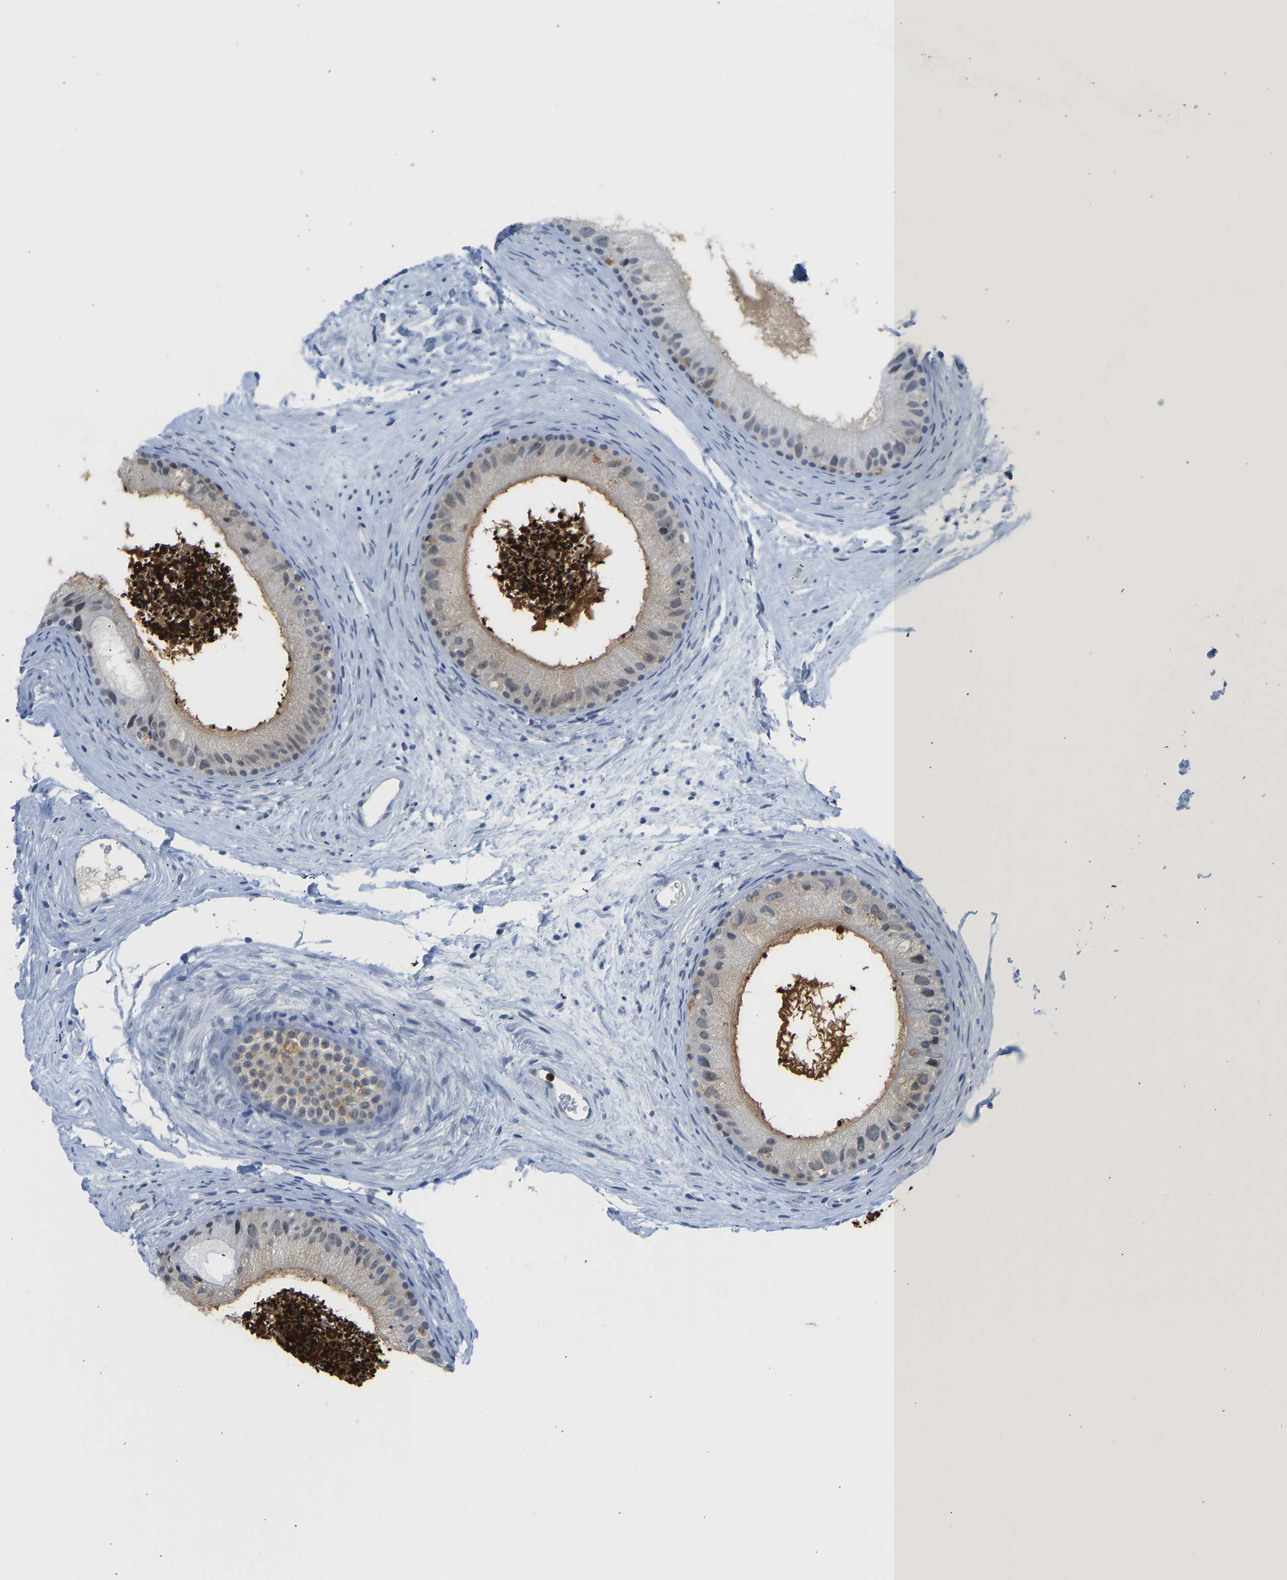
{"staining": {"intensity": "negative", "quantity": "none", "location": "none"}, "tissue": "epididymis", "cell_type": "Glandular cells", "image_type": "normal", "snomed": [{"axis": "morphology", "description": "Normal tissue, NOS"}, {"axis": "topography", "description": "Epididymis"}], "caption": "DAB immunohistochemical staining of normal human epididymis displays no significant staining in glandular cells. Brightfield microscopy of immunohistochemistry (IHC) stained with DAB (3,3'-diaminobenzidine) (brown) and hematoxylin (blue), captured at high magnification.", "gene": "TXNDC2", "patient": {"sex": "male", "age": 56}}